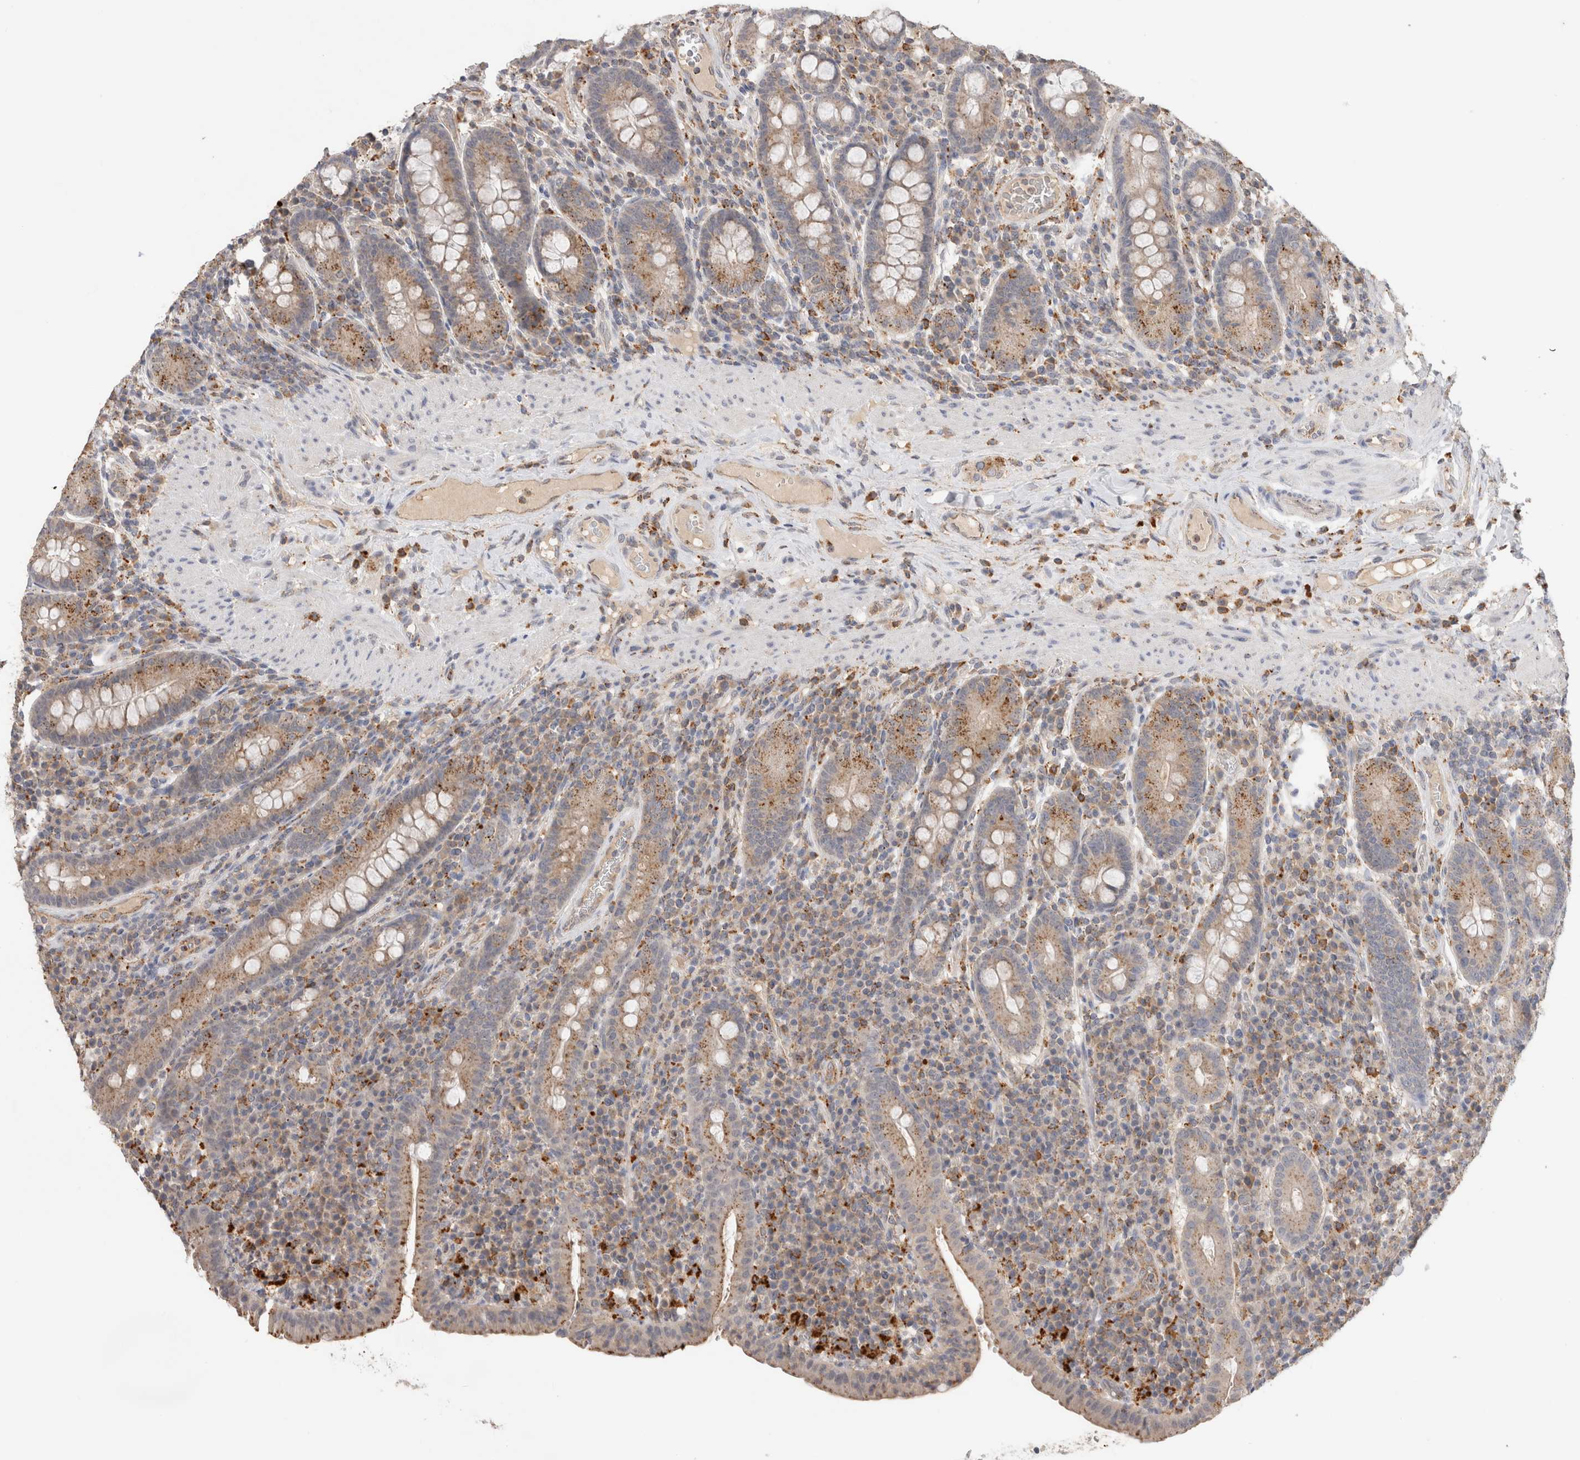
{"staining": {"intensity": "moderate", "quantity": ">75%", "location": "cytoplasmic/membranous"}, "tissue": "duodenum", "cell_type": "Glandular cells", "image_type": "normal", "snomed": [{"axis": "morphology", "description": "Normal tissue, NOS"}, {"axis": "morphology", "description": "Adenocarcinoma, NOS"}, {"axis": "topography", "description": "Pancreas"}, {"axis": "topography", "description": "Duodenum"}], "caption": "High-magnification brightfield microscopy of normal duodenum stained with DAB (brown) and counterstained with hematoxylin (blue). glandular cells exhibit moderate cytoplasmic/membranous positivity is present in about>75% of cells. The staining was performed using DAB (3,3'-diaminobenzidine), with brown indicating positive protein expression. Nuclei are stained blue with hematoxylin.", "gene": "GNS", "patient": {"sex": "male", "age": 50}}